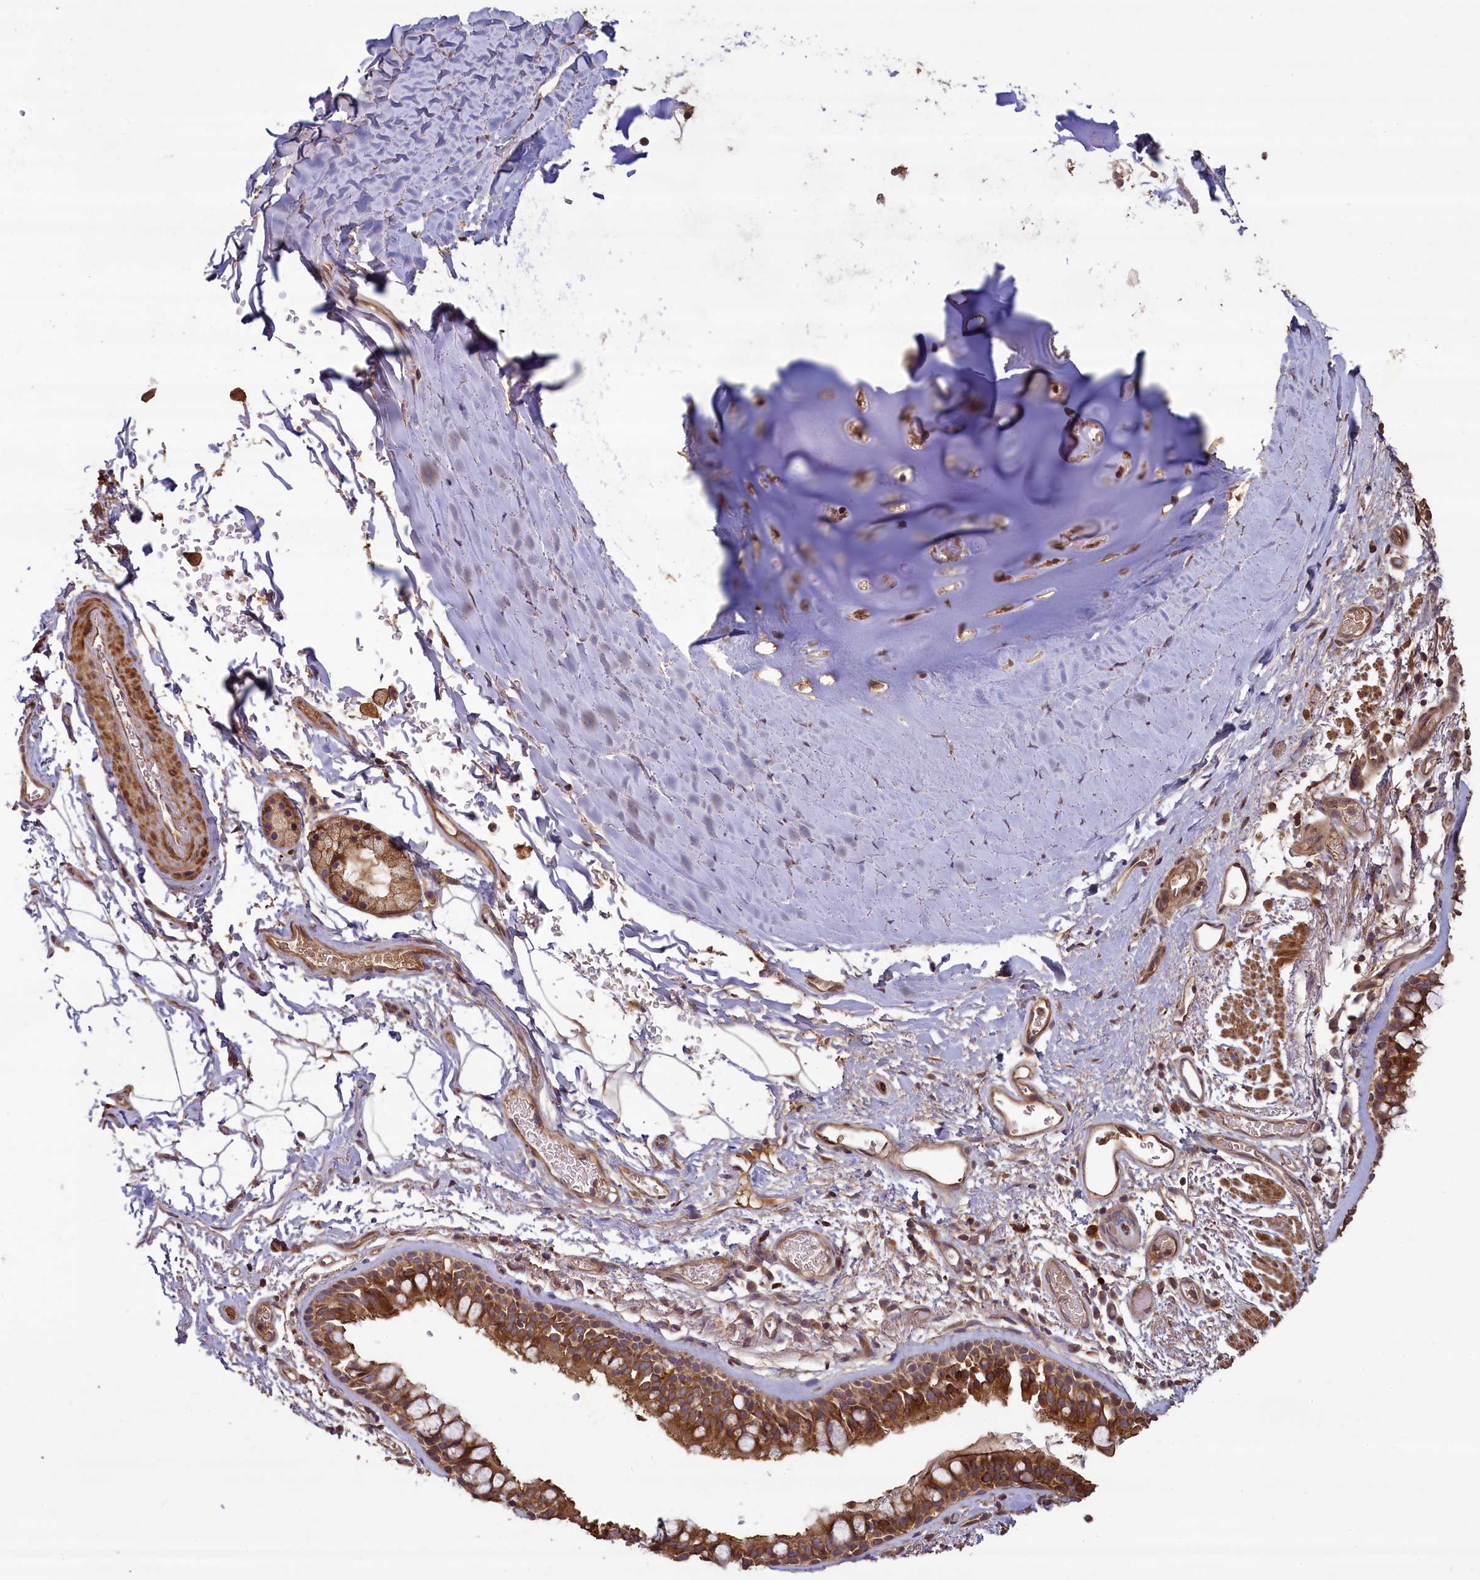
{"staining": {"intensity": "moderate", "quantity": ">75%", "location": "cytoplasmic/membranous"}, "tissue": "bronchus", "cell_type": "Respiratory epithelial cells", "image_type": "normal", "snomed": [{"axis": "morphology", "description": "Normal tissue, NOS"}, {"axis": "topography", "description": "Bronchus"}], "caption": "Immunohistochemistry (DAB (3,3'-diaminobenzidine)) staining of normal bronchus reveals moderate cytoplasmic/membranous protein positivity in about >75% of respiratory epithelial cells.", "gene": "NUDT6", "patient": {"sex": "male", "age": 65}}